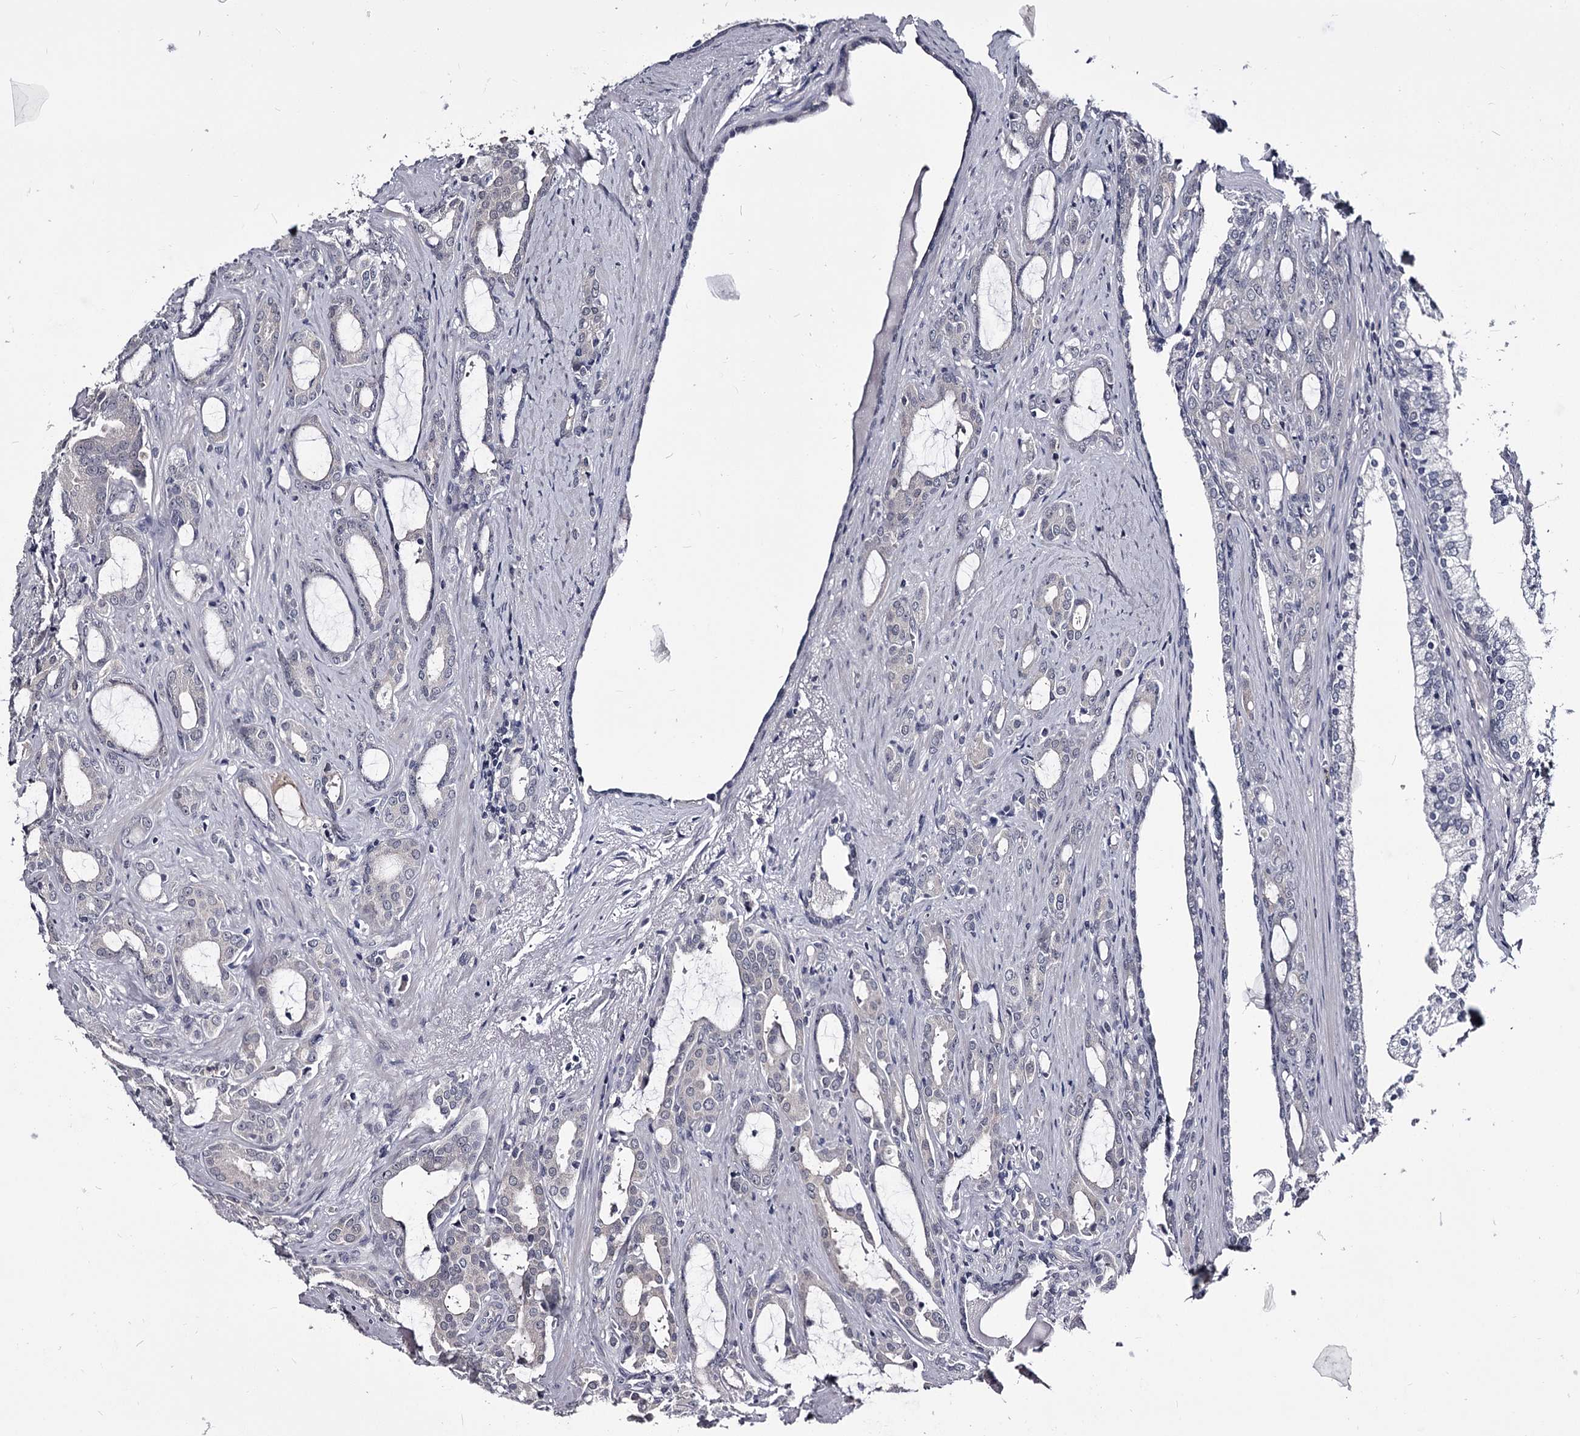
{"staining": {"intensity": "negative", "quantity": "none", "location": "none"}, "tissue": "prostate cancer", "cell_type": "Tumor cells", "image_type": "cancer", "snomed": [{"axis": "morphology", "description": "Adenocarcinoma, High grade"}, {"axis": "topography", "description": "Prostate"}], "caption": "Immunohistochemistry (IHC) photomicrograph of human prostate adenocarcinoma (high-grade) stained for a protein (brown), which displays no expression in tumor cells.", "gene": "GSTO1", "patient": {"sex": "male", "age": 72}}